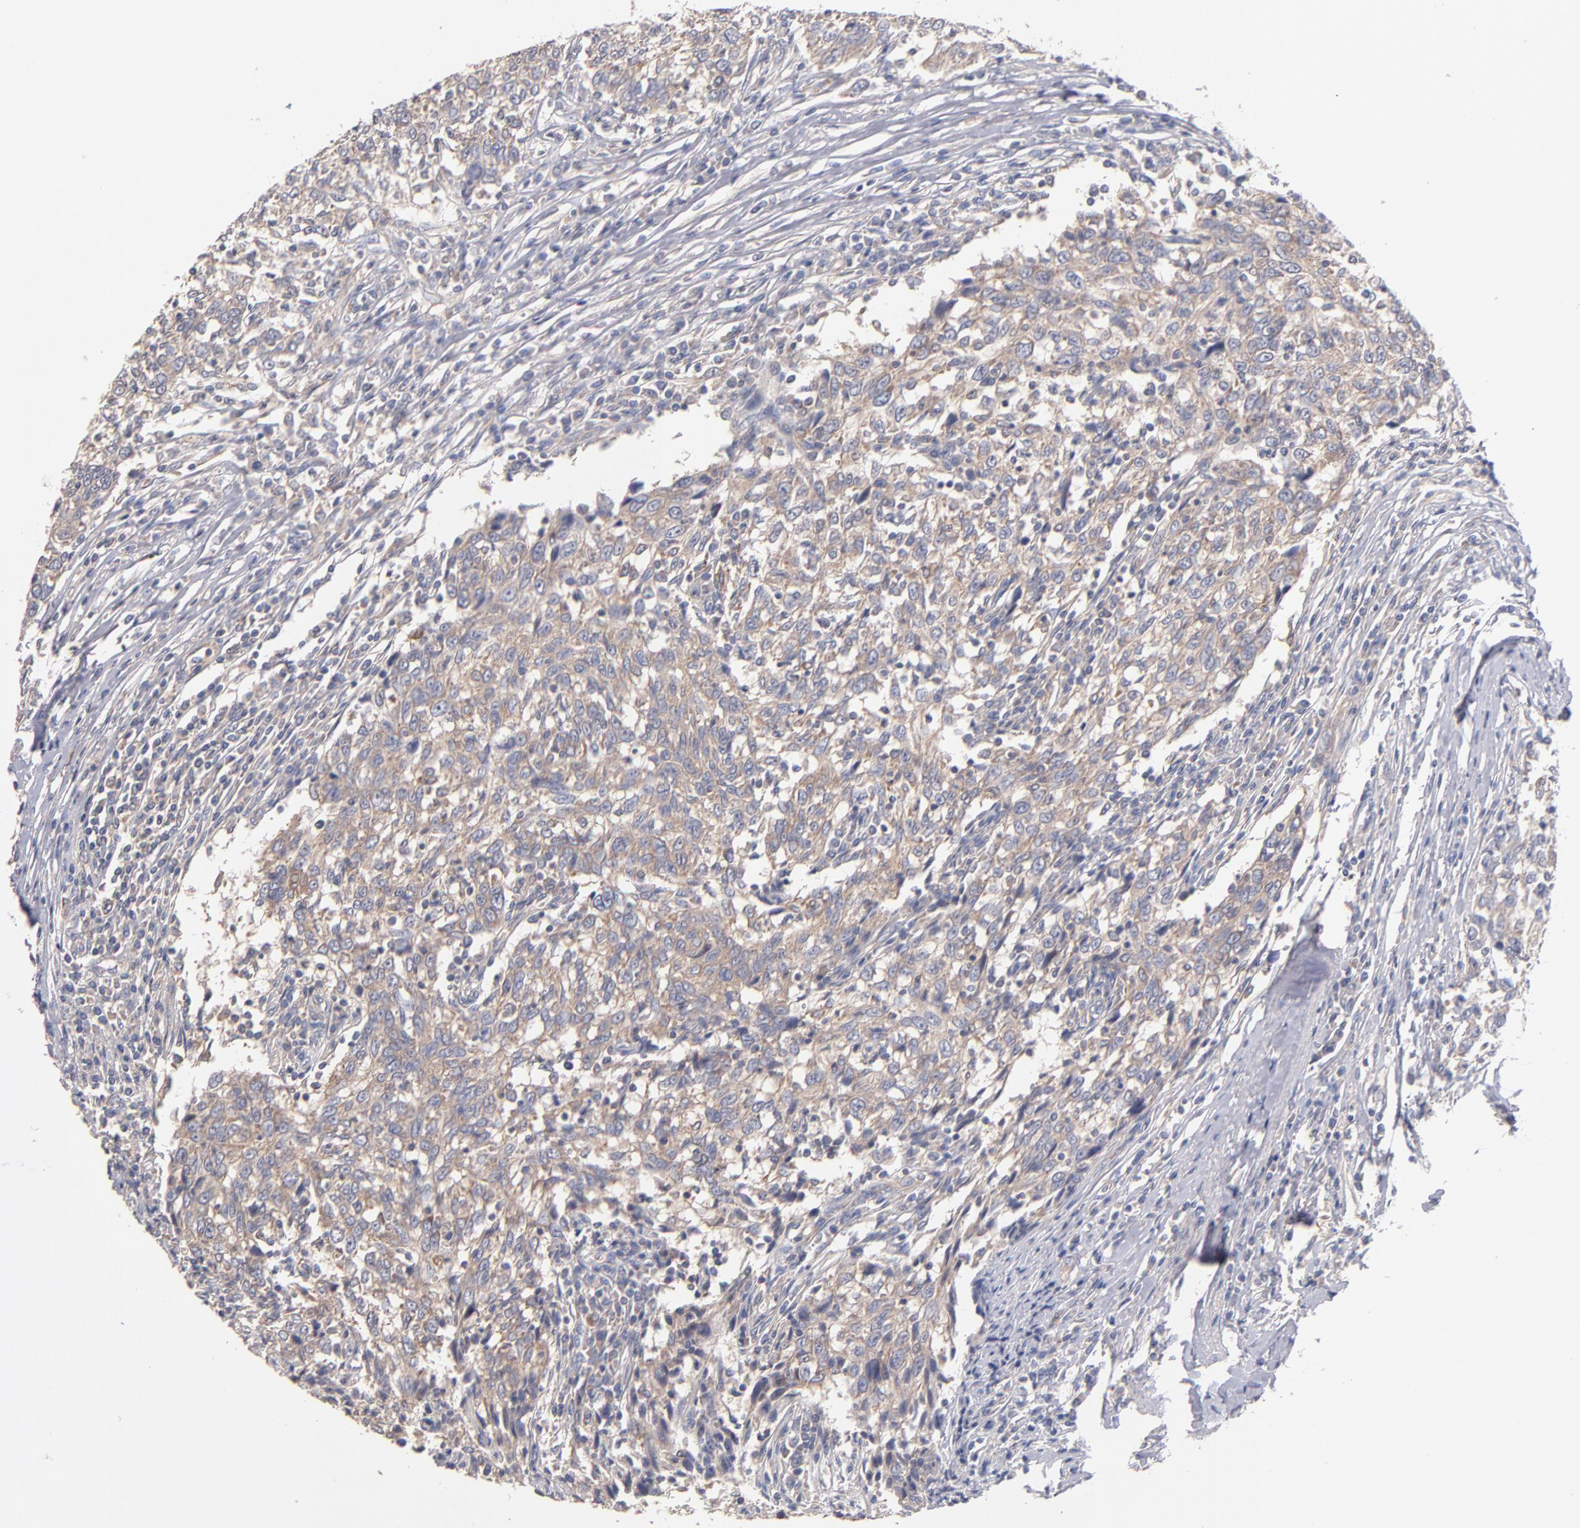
{"staining": {"intensity": "weak", "quantity": ">75%", "location": "cytoplasmic/membranous"}, "tissue": "breast cancer", "cell_type": "Tumor cells", "image_type": "cancer", "snomed": [{"axis": "morphology", "description": "Duct carcinoma"}, {"axis": "topography", "description": "Breast"}], "caption": "This histopathology image demonstrates intraductal carcinoma (breast) stained with IHC to label a protein in brown. The cytoplasmic/membranous of tumor cells show weak positivity for the protein. Nuclei are counter-stained blue.", "gene": "DACT1", "patient": {"sex": "female", "age": 50}}